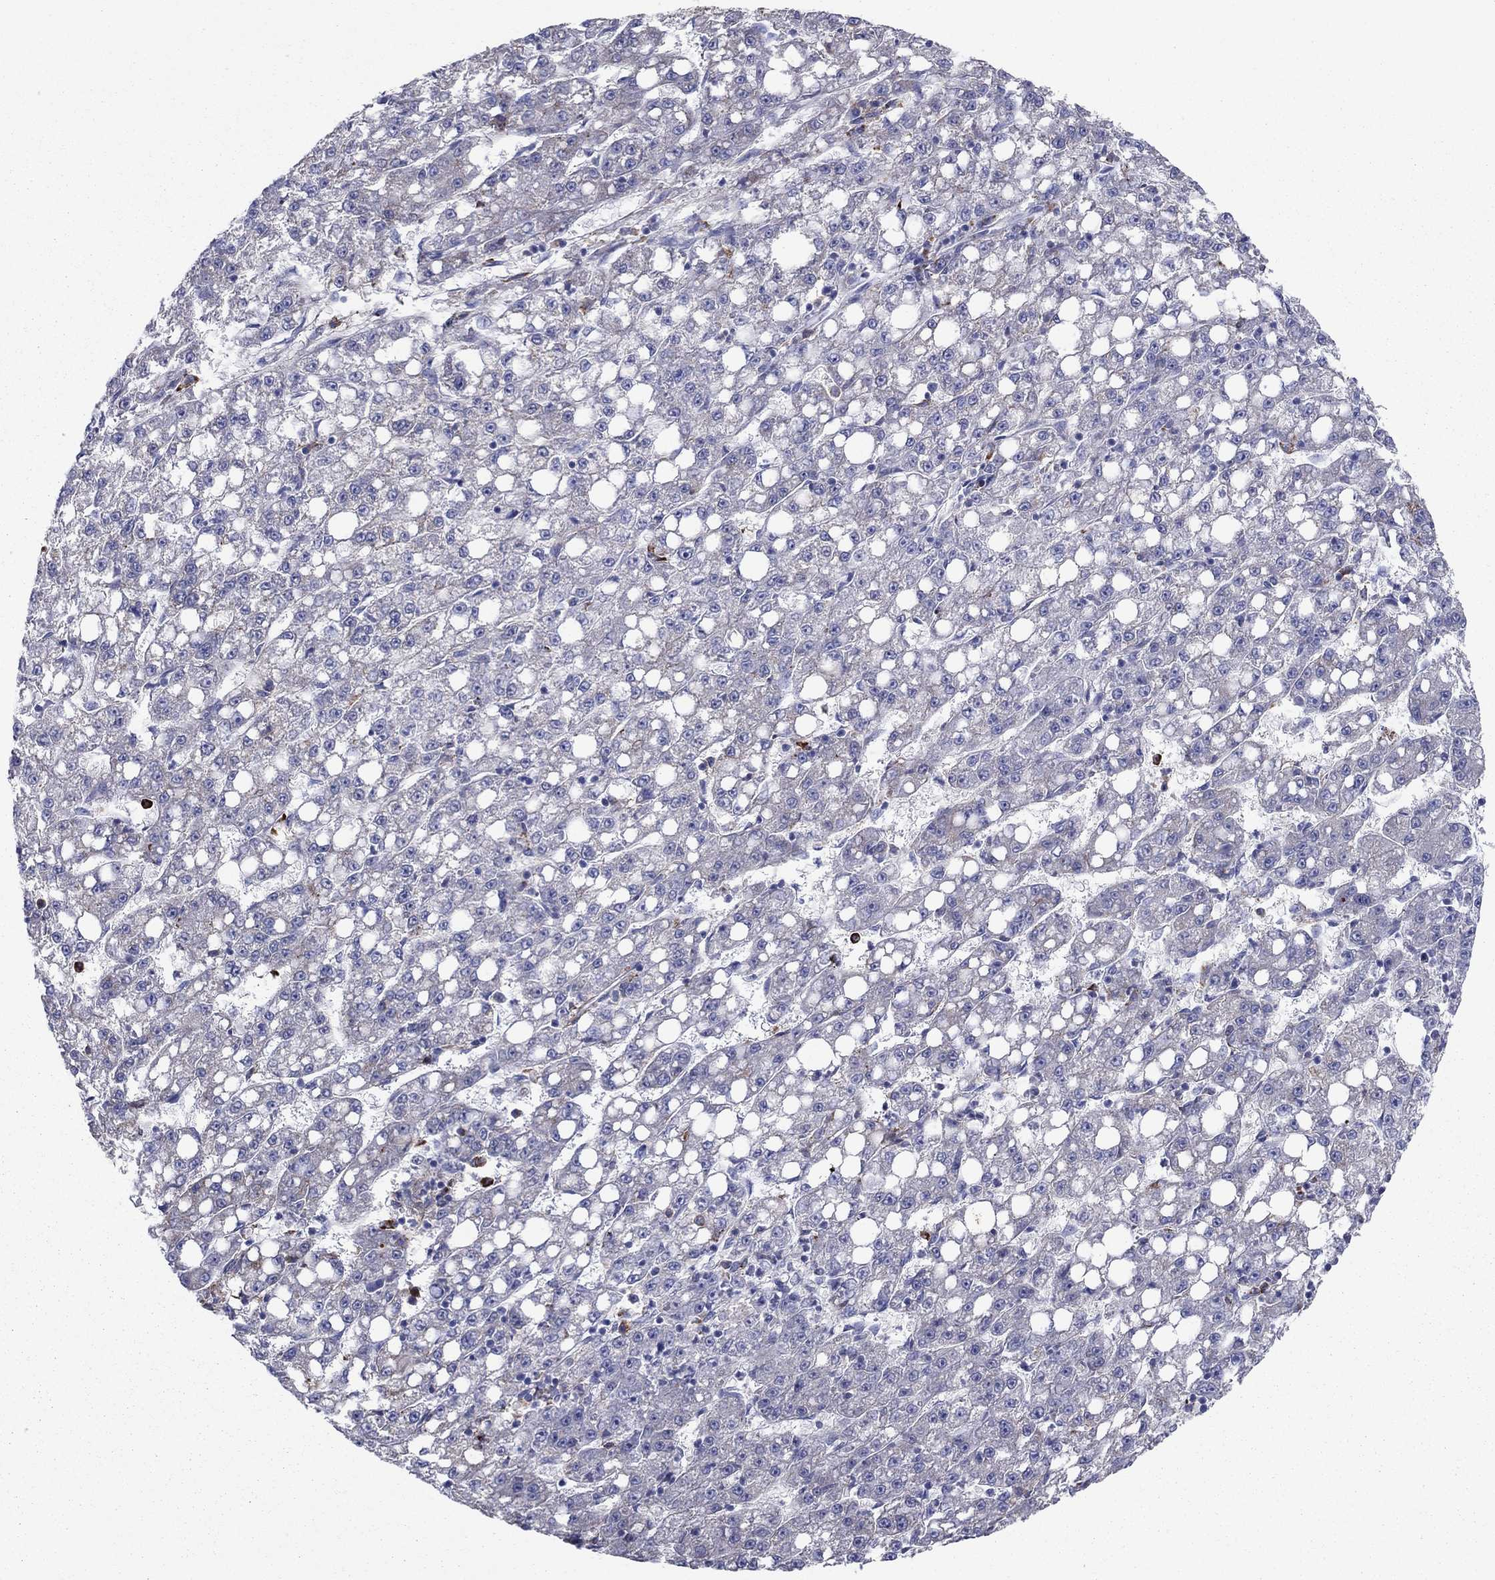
{"staining": {"intensity": "negative", "quantity": "none", "location": "none"}, "tissue": "liver cancer", "cell_type": "Tumor cells", "image_type": "cancer", "snomed": [{"axis": "morphology", "description": "Carcinoma, Hepatocellular, NOS"}, {"axis": "topography", "description": "Liver"}], "caption": "Liver hepatocellular carcinoma was stained to show a protein in brown. There is no significant expression in tumor cells.", "gene": "HPX", "patient": {"sex": "female", "age": 65}}